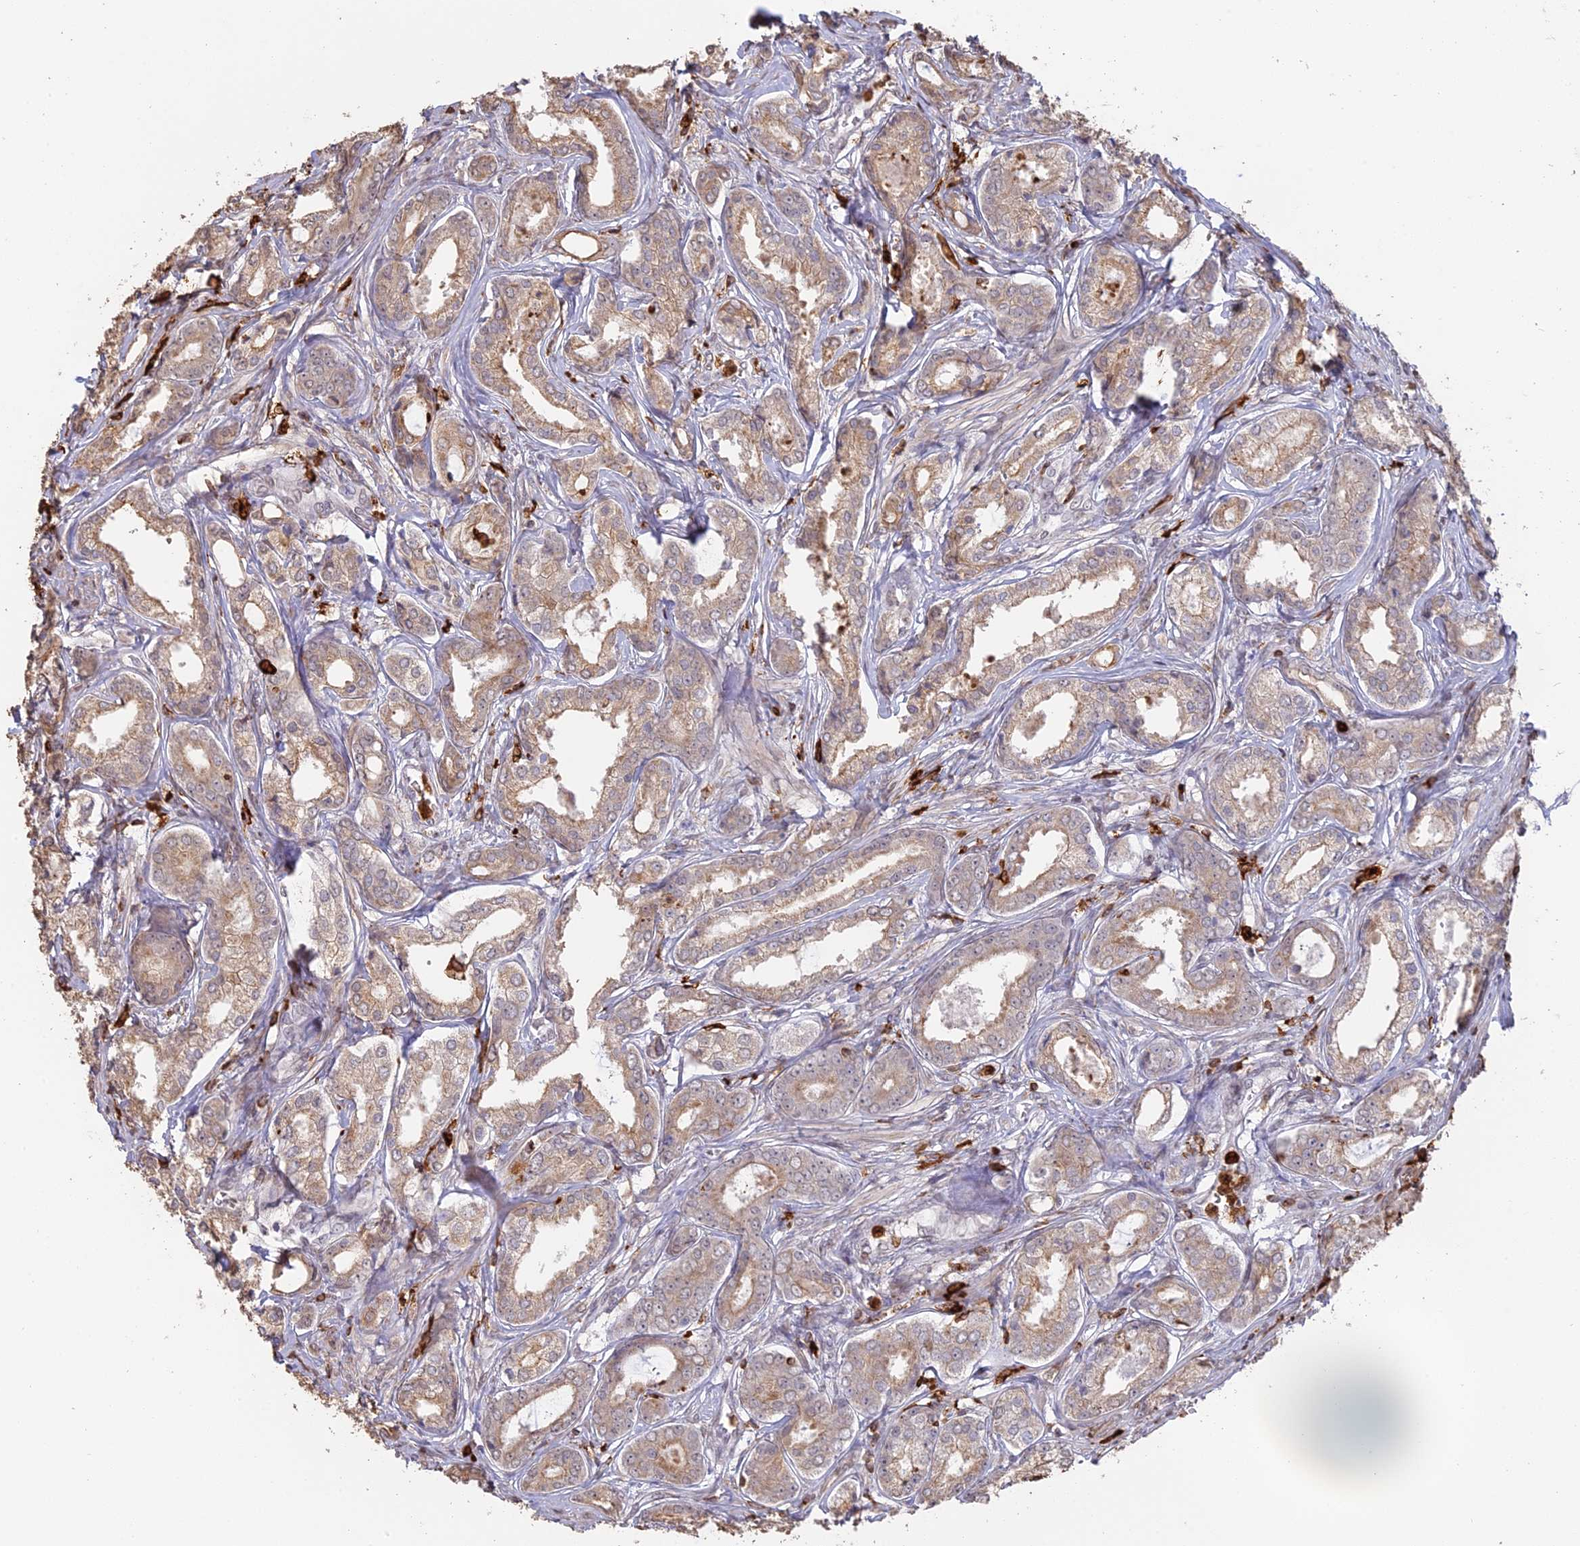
{"staining": {"intensity": "weak", "quantity": ">75%", "location": "cytoplasmic/membranous"}, "tissue": "prostate cancer", "cell_type": "Tumor cells", "image_type": "cancer", "snomed": [{"axis": "morphology", "description": "Adenocarcinoma, Low grade"}, {"axis": "topography", "description": "Prostate"}], "caption": "High-magnification brightfield microscopy of prostate cancer stained with DAB (3,3'-diaminobenzidine) (brown) and counterstained with hematoxylin (blue). tumor cells exhibit weak cytoplasmic/membranous staining is present in approximately>75% of cells.", "gene": "APOBR", "patient": {"sex": "male", "age": 68}}